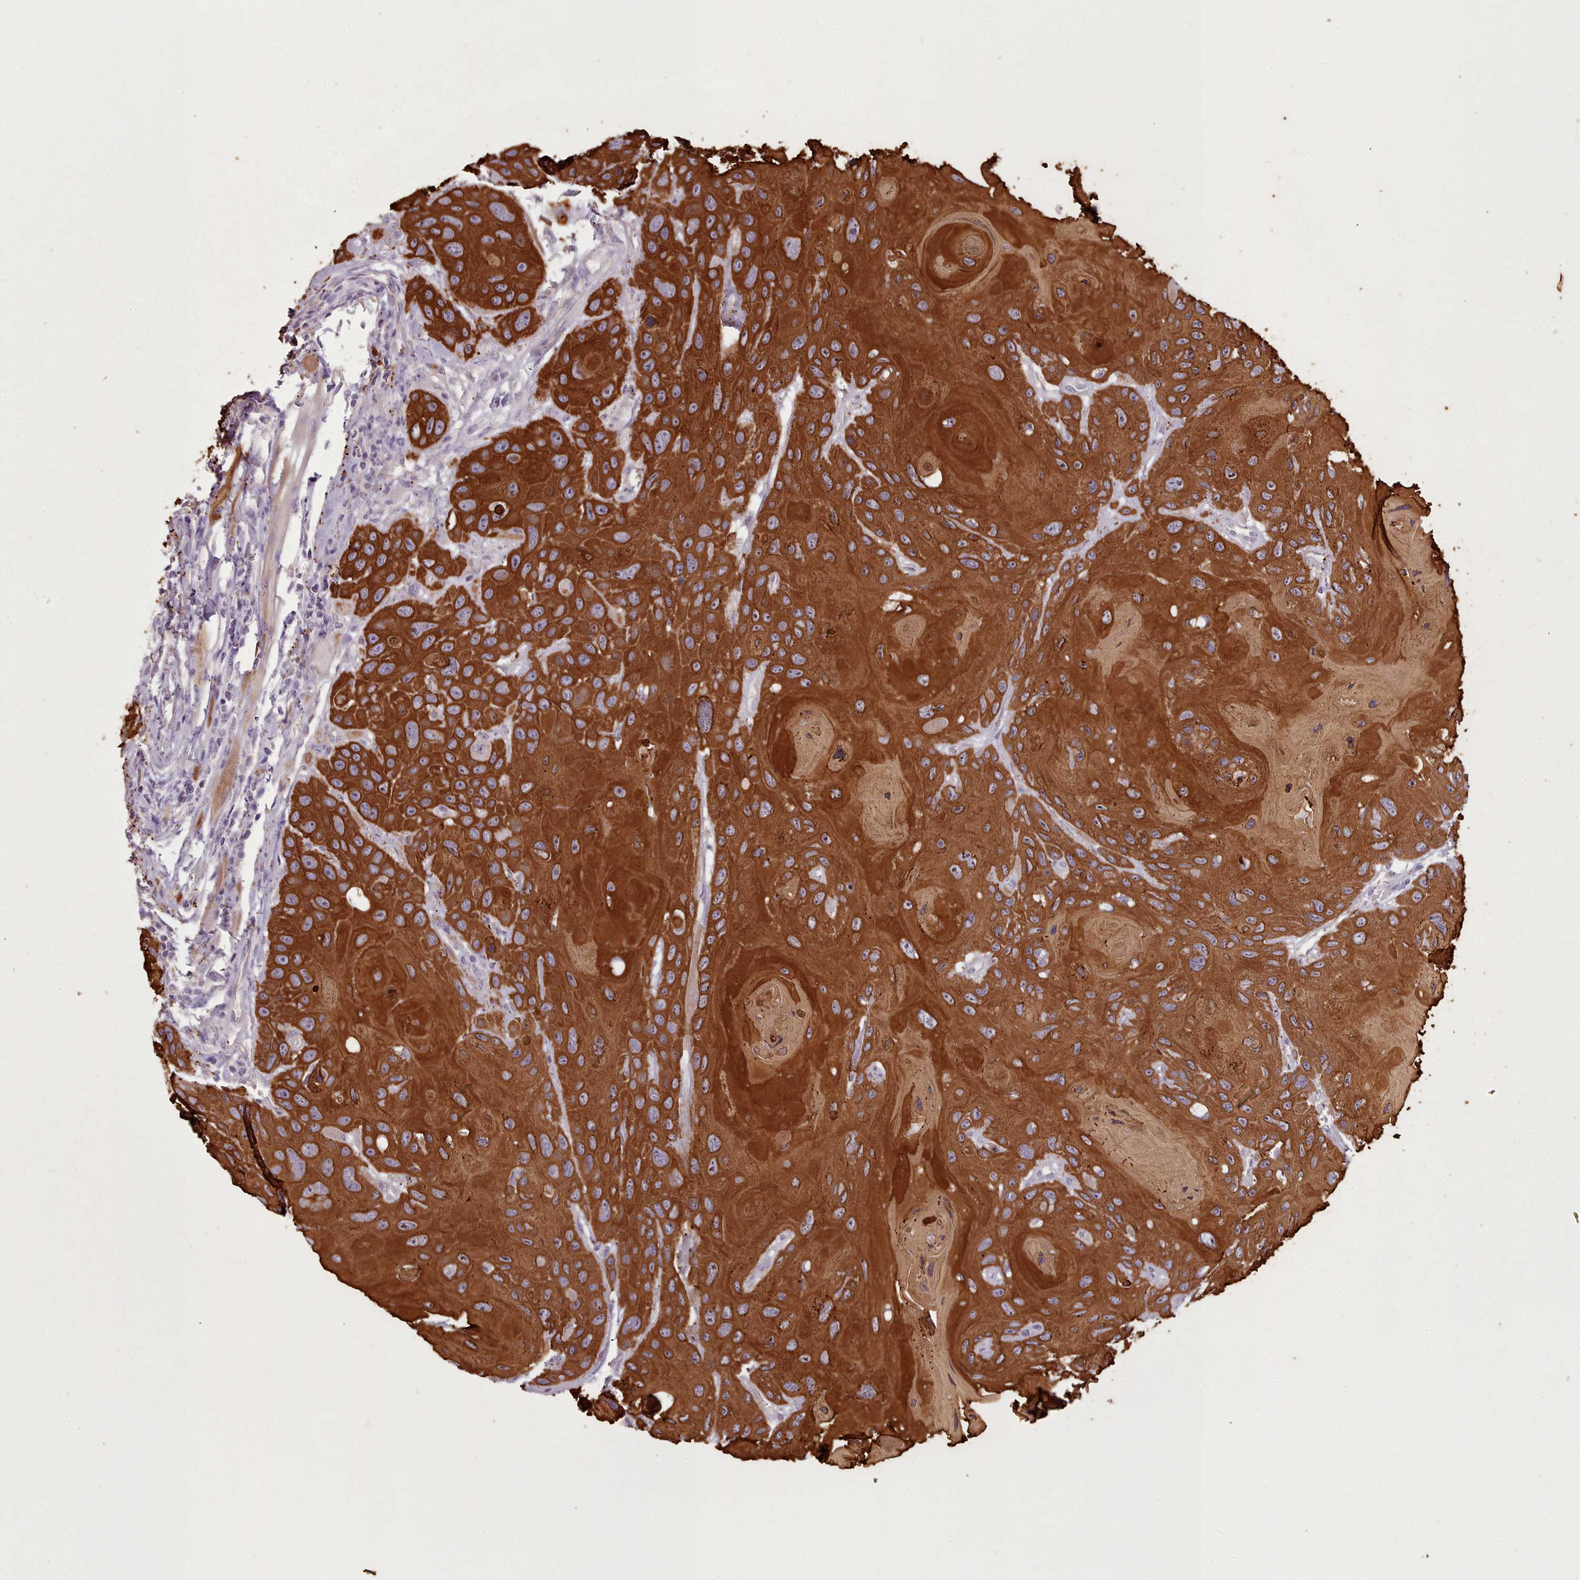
{"staining": {"intensity": "strong", "quantity": ">75%", "location": "cytoplasmic/membranous"}, "tissue": "head and neck cancer", "cell_type": "Tumor cells", "image_type": "cancer", "snomed": [{"axis": "morphology", "description": "Squamous cell carcinoma, NOS"}, {"axis": "topography", "description": "Head-Neck"}], "caption": "The photomicrograph reveals a brown stain indicating the presence of a protein in the cytoplasmic/membranous of tumor cells in head and neck cancer (squamous cell carcinoma).", "gene": "PLD4", "patient": {"sex": "female", "age": 59}}